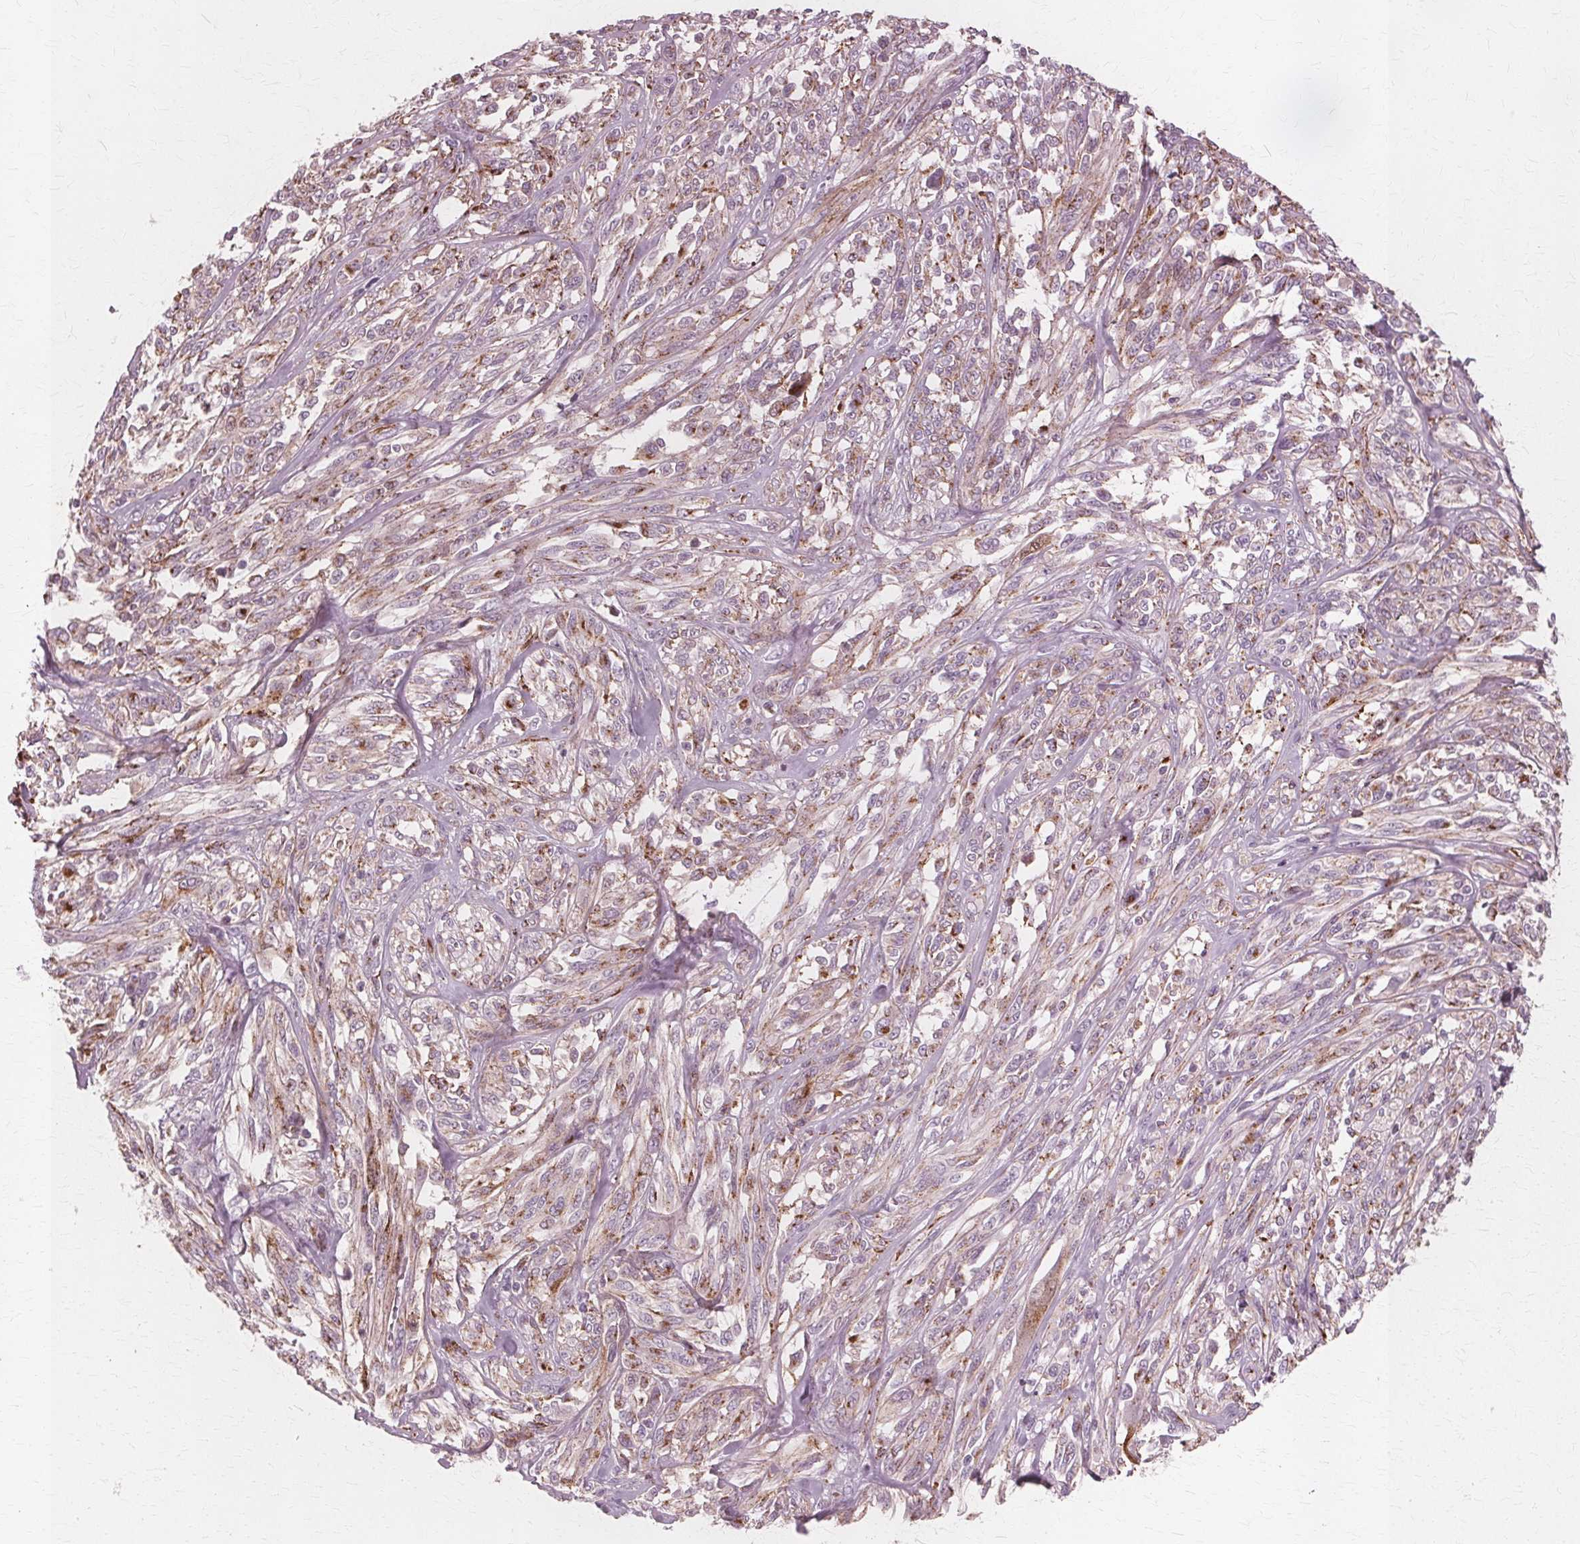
{"staining": {"intensity": "moderate", "quantity": "25%-75%", "location": "cytoplasmic/membranous"}, "tissue": "melanoma", "cell_type": "Tumor cells", "image_type": "cancer", "snomed": [{"axis": "morphology", "description": "Malignant melanoma, NOS"}, {"axis": "topography", "description": "Skin"}], "caption": "Malignant melanoma stained for a protein shows moderate cytoplasmic/membranous positivity in tumor cells.", "gene": "DNASE2", "patient": {"sex": "female", "age": 91}}